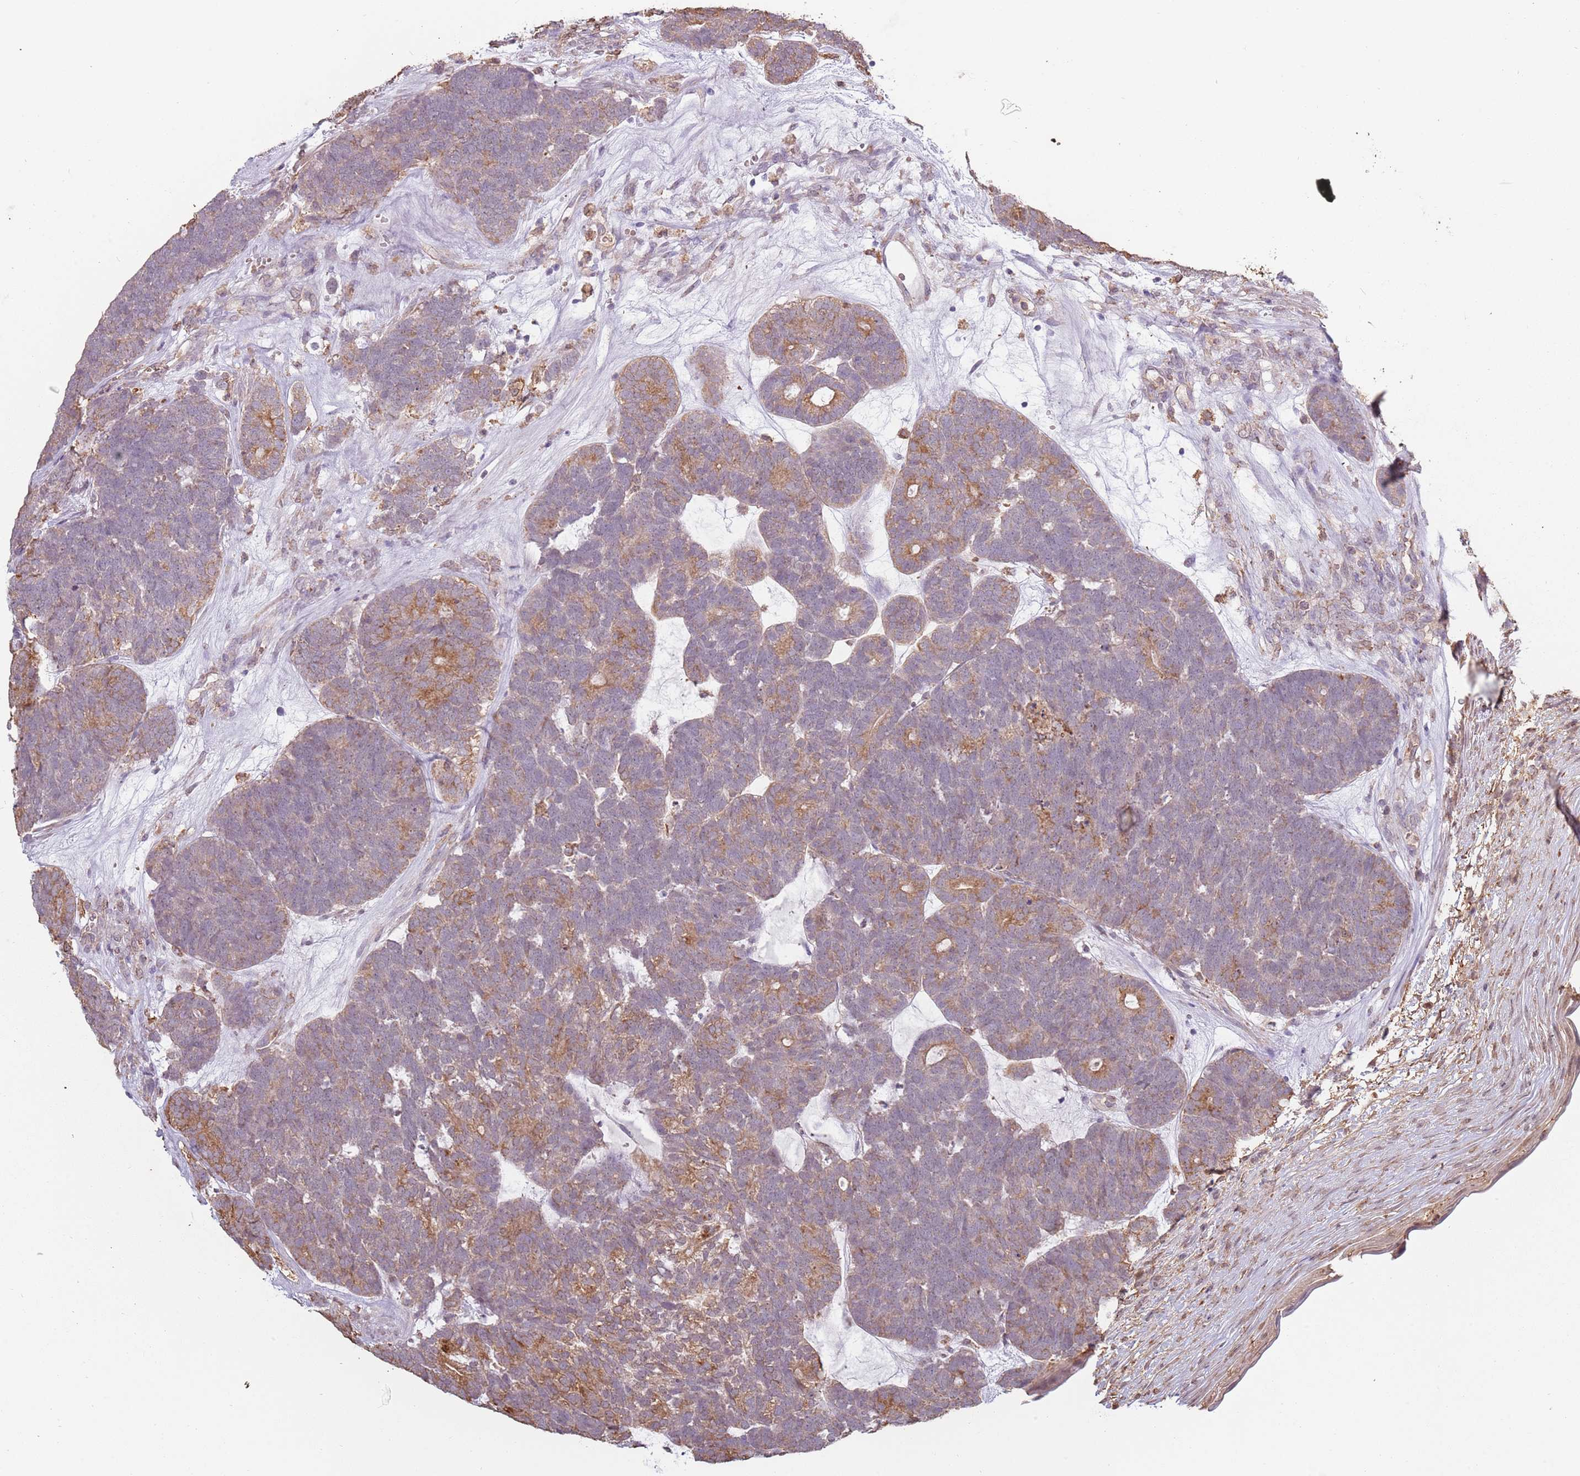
{"staining": {"intensity": "moderate", "quantity": "<25%", "location": "cytoplasmic/membranous"}, "tissue": "head and neck cancer", "cell_type": "Tumor cells", "image_type": "cancer", "snomed": [{"axis": "morphology", "description": "Adenocarcinoma, NOS"}, {"axis": "topography", "description": "Head-Neck"}], "caption": "Head and neck cancer stained with DAB (3,3'-diaminobenzidine) immunohistochemistry reveals low levels of moderate cytoplasmic/membranous staining in approximately <25% of tumor cells. (DAB = brown stain, brightfield microscopy at high magnification).", "gene": "ATOSB", "patient": {"sex": "female", "age": 81}}